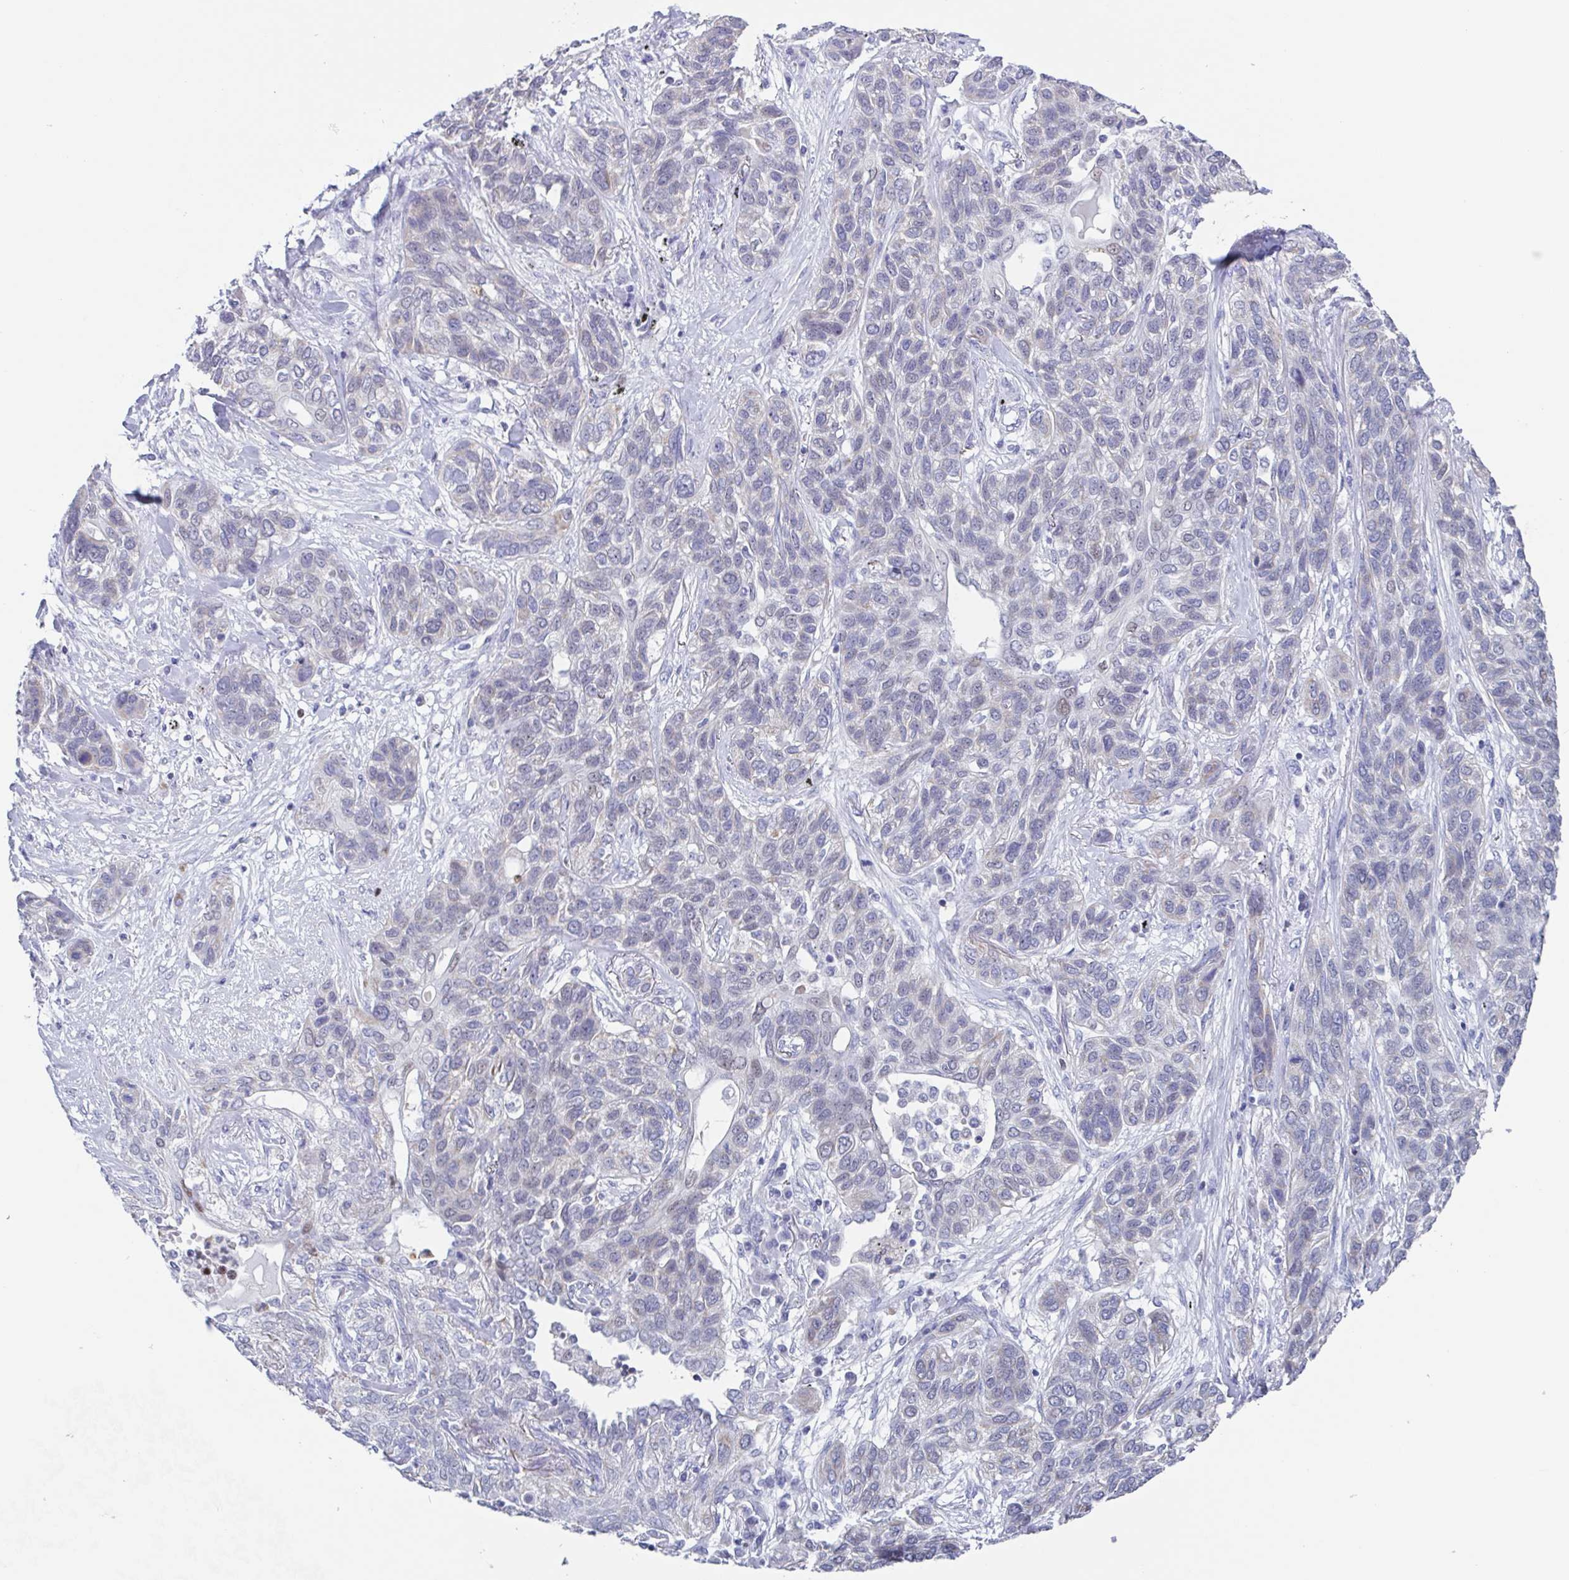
{"staining": {"intensity": "negative", "quantity": "none", "location": "none"}, "tissue": "lung cancer", "cell_type": "Tumor cells", "image_type": "cancer", "snomed": [{"axis": "morphology", "description": "Squamous cell carcinoma, NOS"}, {"axis": "topography", "description": "Lung"}], "caption": "Human squamous cell carcinoma (lung) stained for a protein using immunohistochemistry (IHC) demonstrates no positivity in tumor cells.", "gene": "PBOV1", "patient": {"sex": "female", "age": 70}}